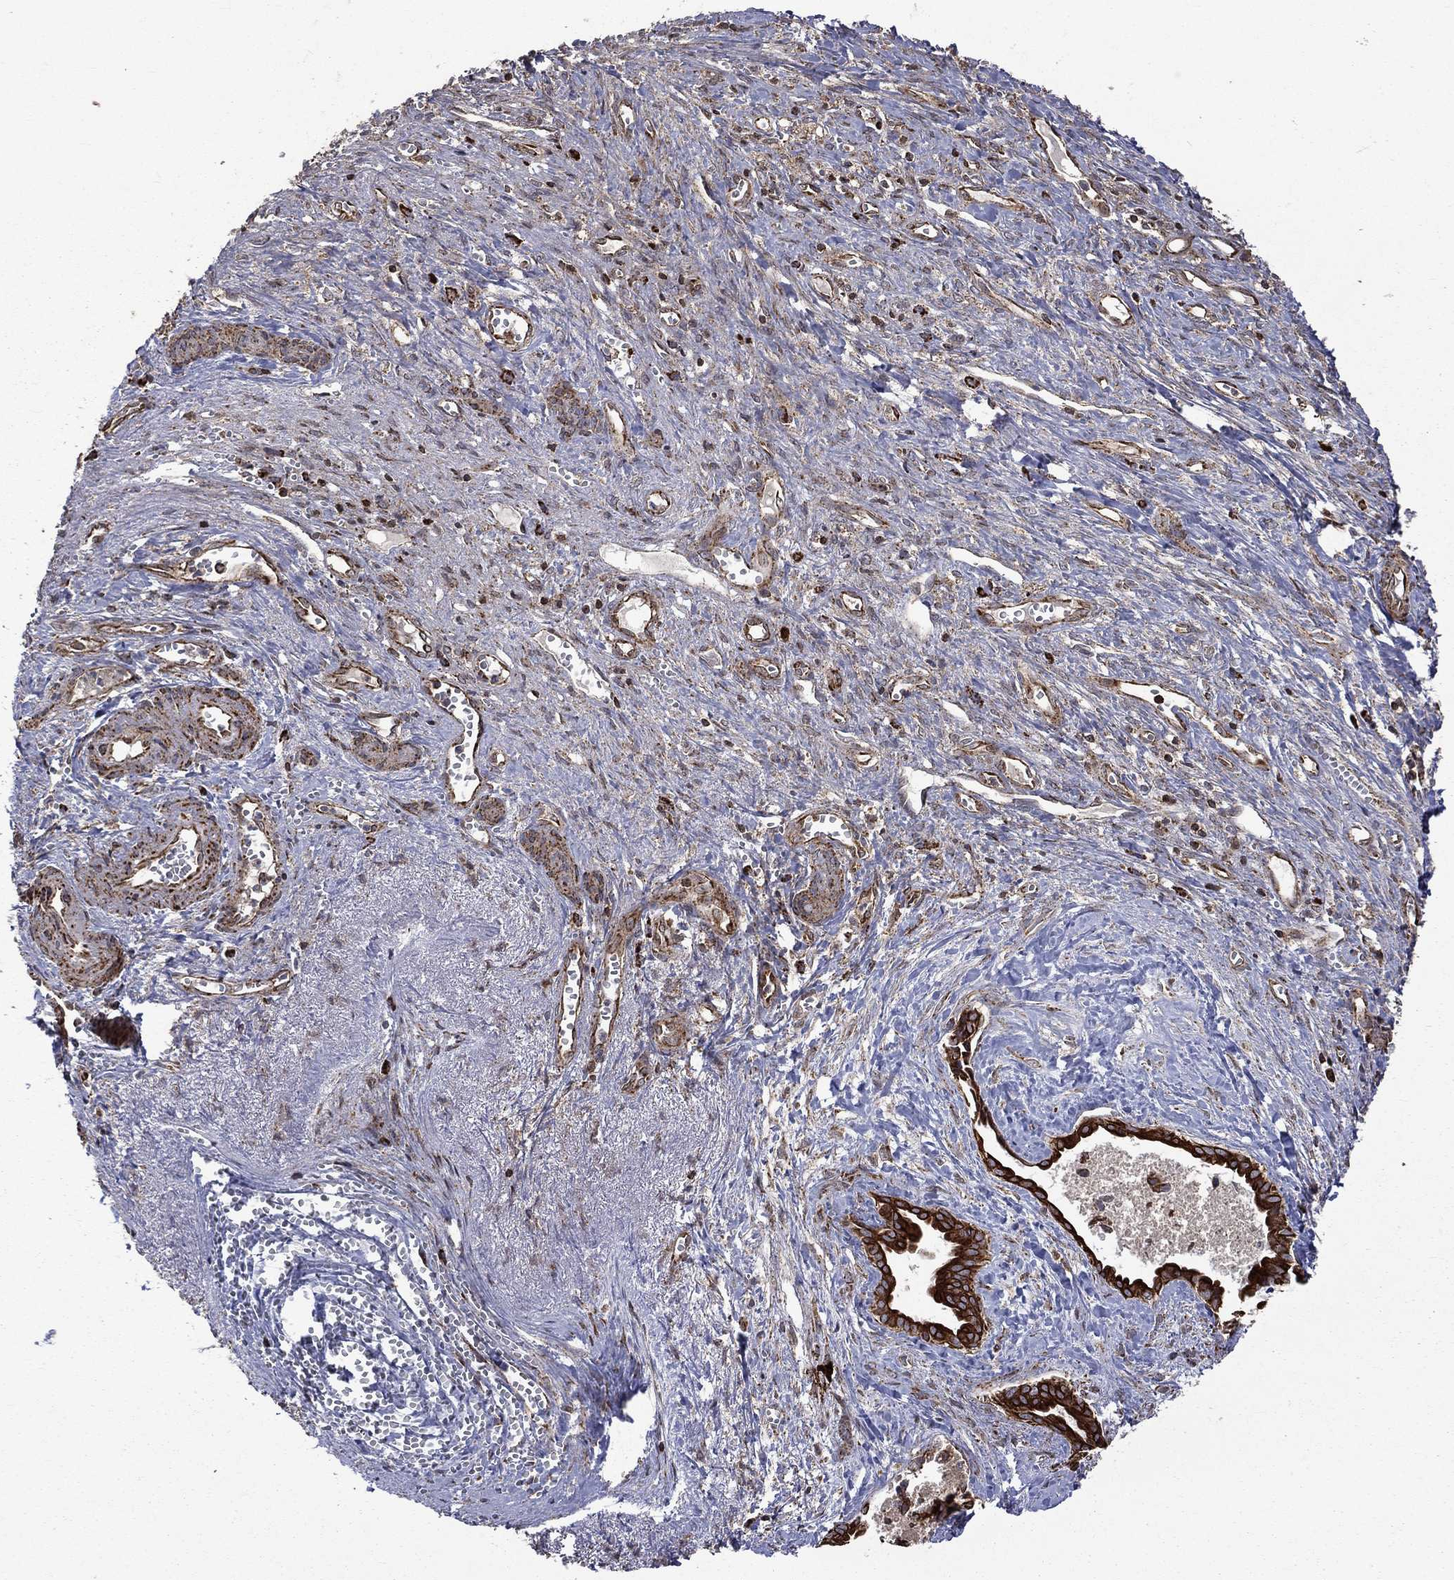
{"staining": {"intensity": "strong", "quantity": ">75%", "location": "cytoplasmic/membranous"}, "tissue": "liver cancer", "cell_type": "Tumor cells", "image_type": "cancer", "snomed": [{"axis": "morphology", "description": "Cholangiocarcinoma"}, {"axis": "topography", "description": "Liver"}], "caption": "Liver cancer stained with IHC displays strong cytoplasmic/membranous expression in about >75% of tumor cells. The staining was performed using DAB (3,3'-diaminobenzidine) to visualize the protein expression in brown, while the nuclei were stained in blue with hematoxylin (Magnification: 20x).", "gene": "GIMAP6", "patient": {"sex": "female", "age": 65}}